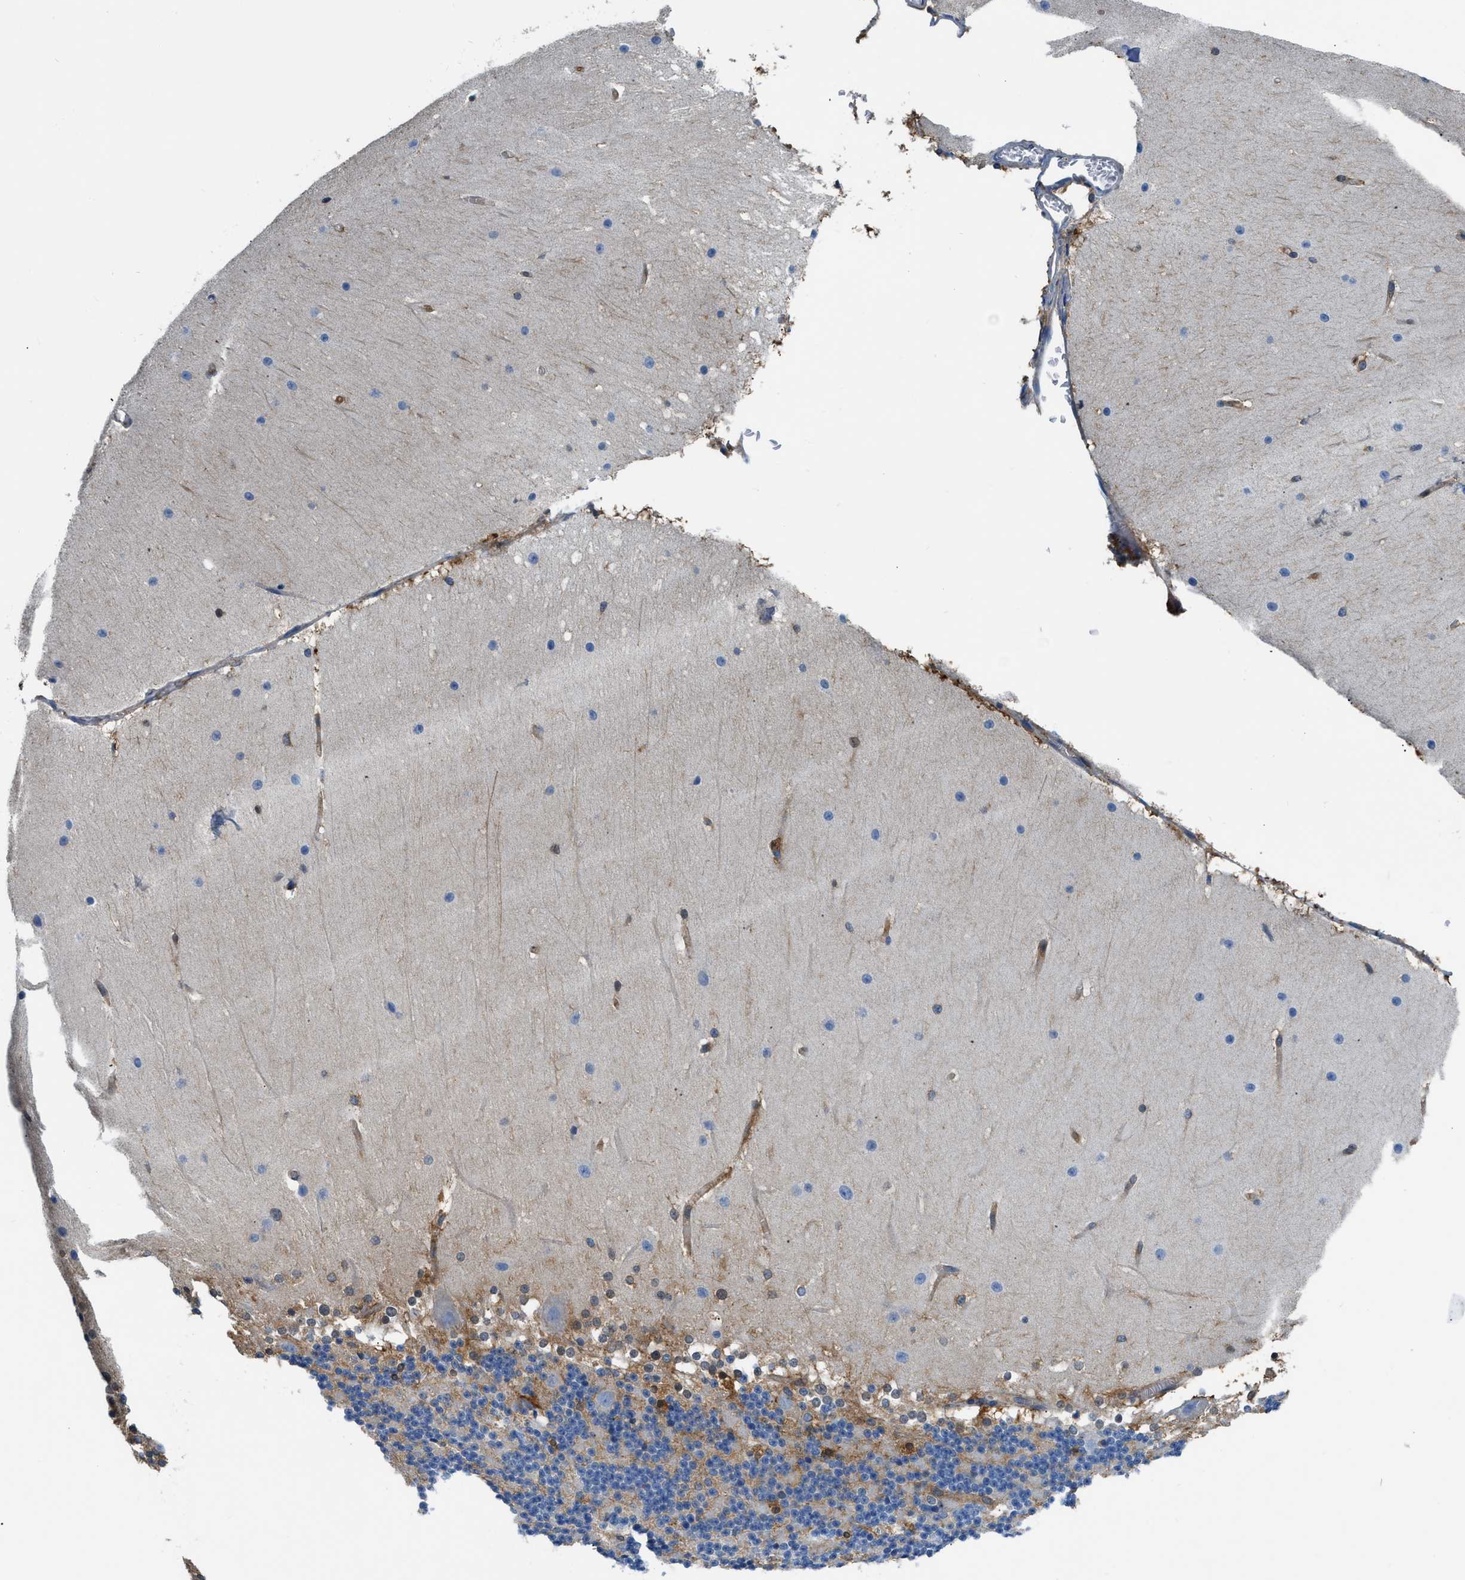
{"staining": {"intensity": "negative", "quantity": "none", "location": "none"}, "tissue": "cerebellum", "cell_type": "Cells in granular layer", "image_type": "normal", "snomed": [{"axis": "morphology", "description": "Normal tissue, NOS"}, {"axis": "topography", "description": "Cerebellum"}], "caption": "High power microscopy micrograph of an IHC micrograph of unremarkable cerebellum, revealing no significant positivity in cells in granular layer.", "gene": "PKM", "patient": {"sex": "female", "age": 19}}